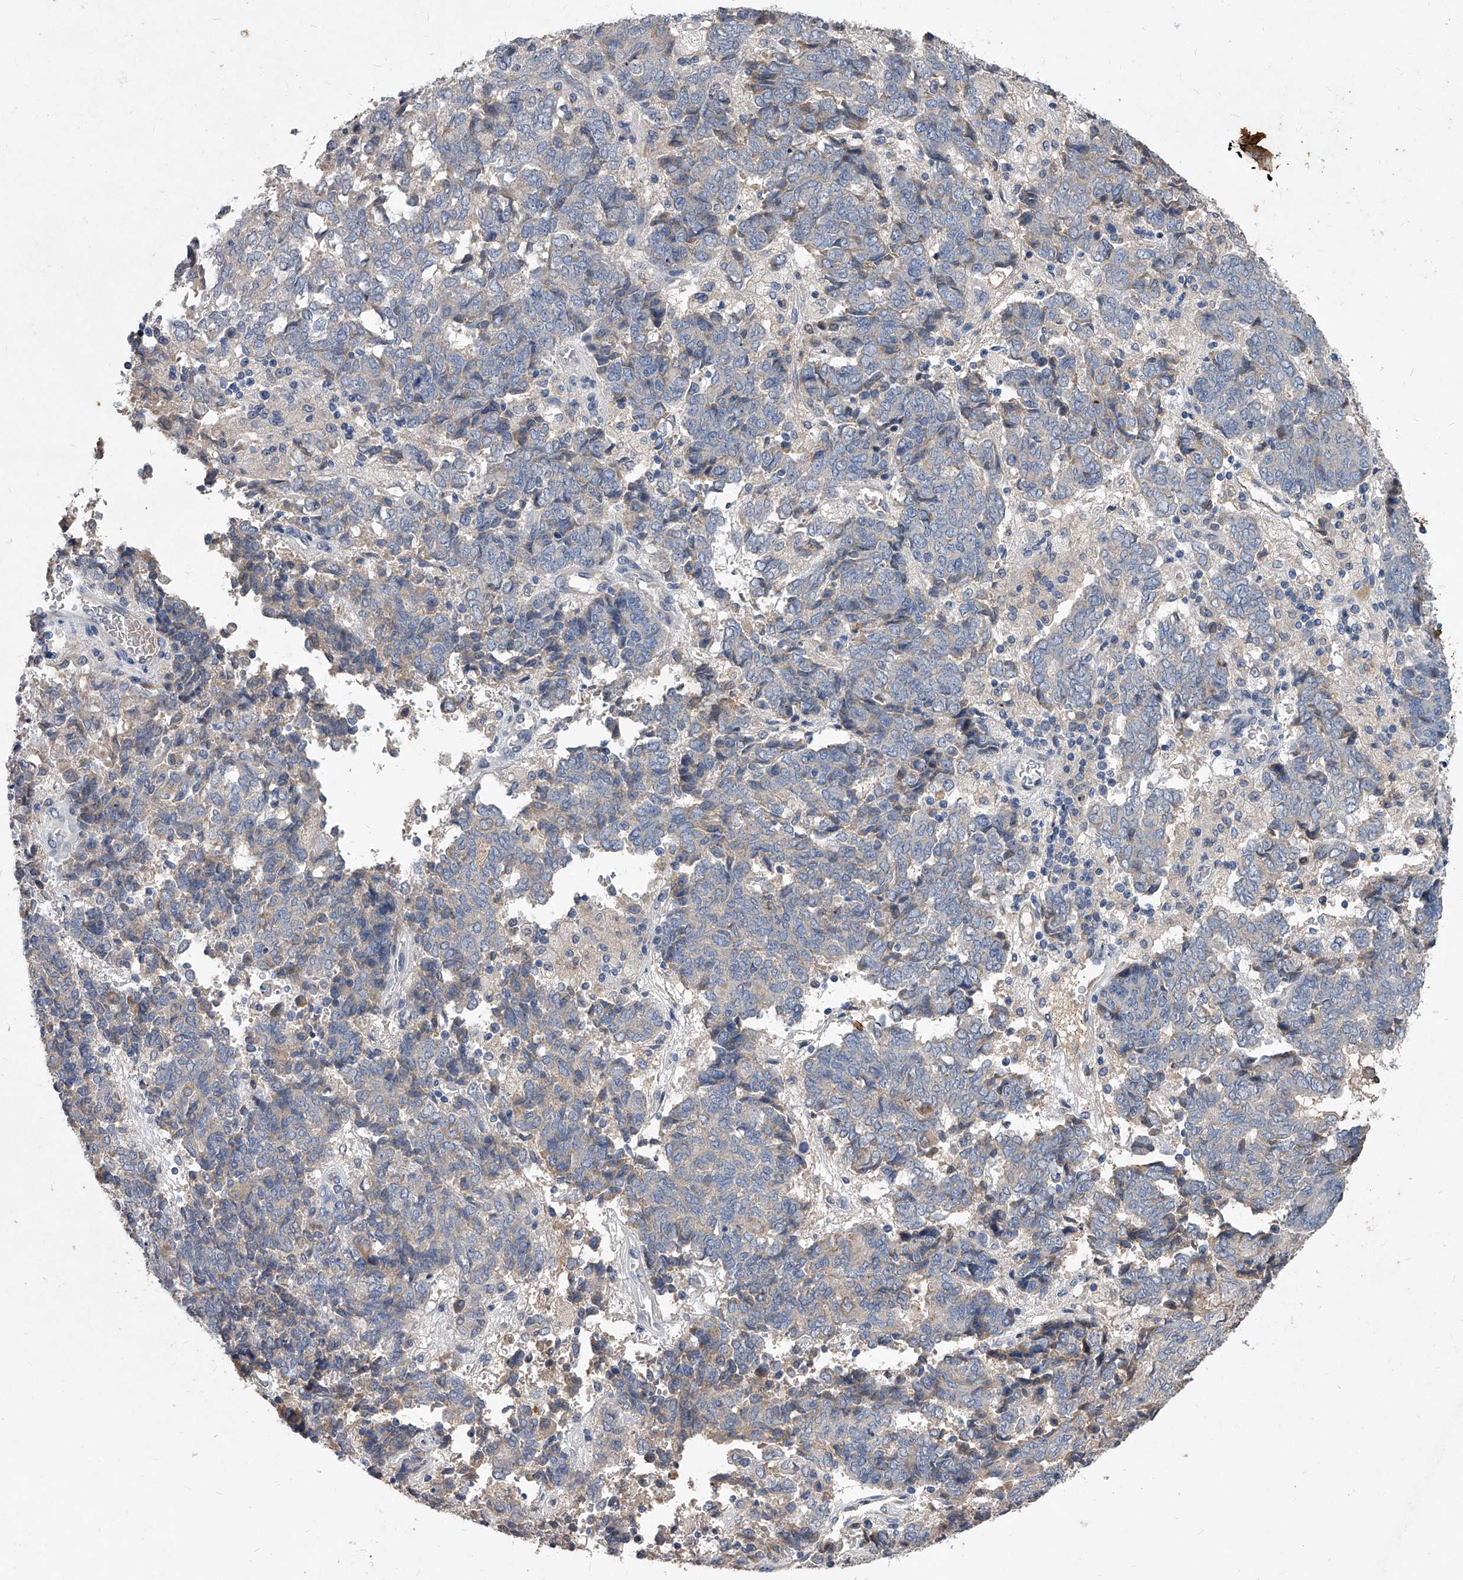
{"staining": {"intensity": "negative", "quantity": "none", "location": "none"}, "tissue": "endometrial cancer", "cell_type": "Tumor cells", "image_type": "cancer", "snomed": [{"axis": "morphology", "description": "Adenocarcinoma, NOS"}, {"axis": "topography", "description": "Endometrium"}], "caption": "Endometrial cancer (adenocarcinoma) was stained to show a protein in brown. There is no significant positivity in tumor cells.", "gene": "C5", "patient": {"sex": "female", "age": 80}}